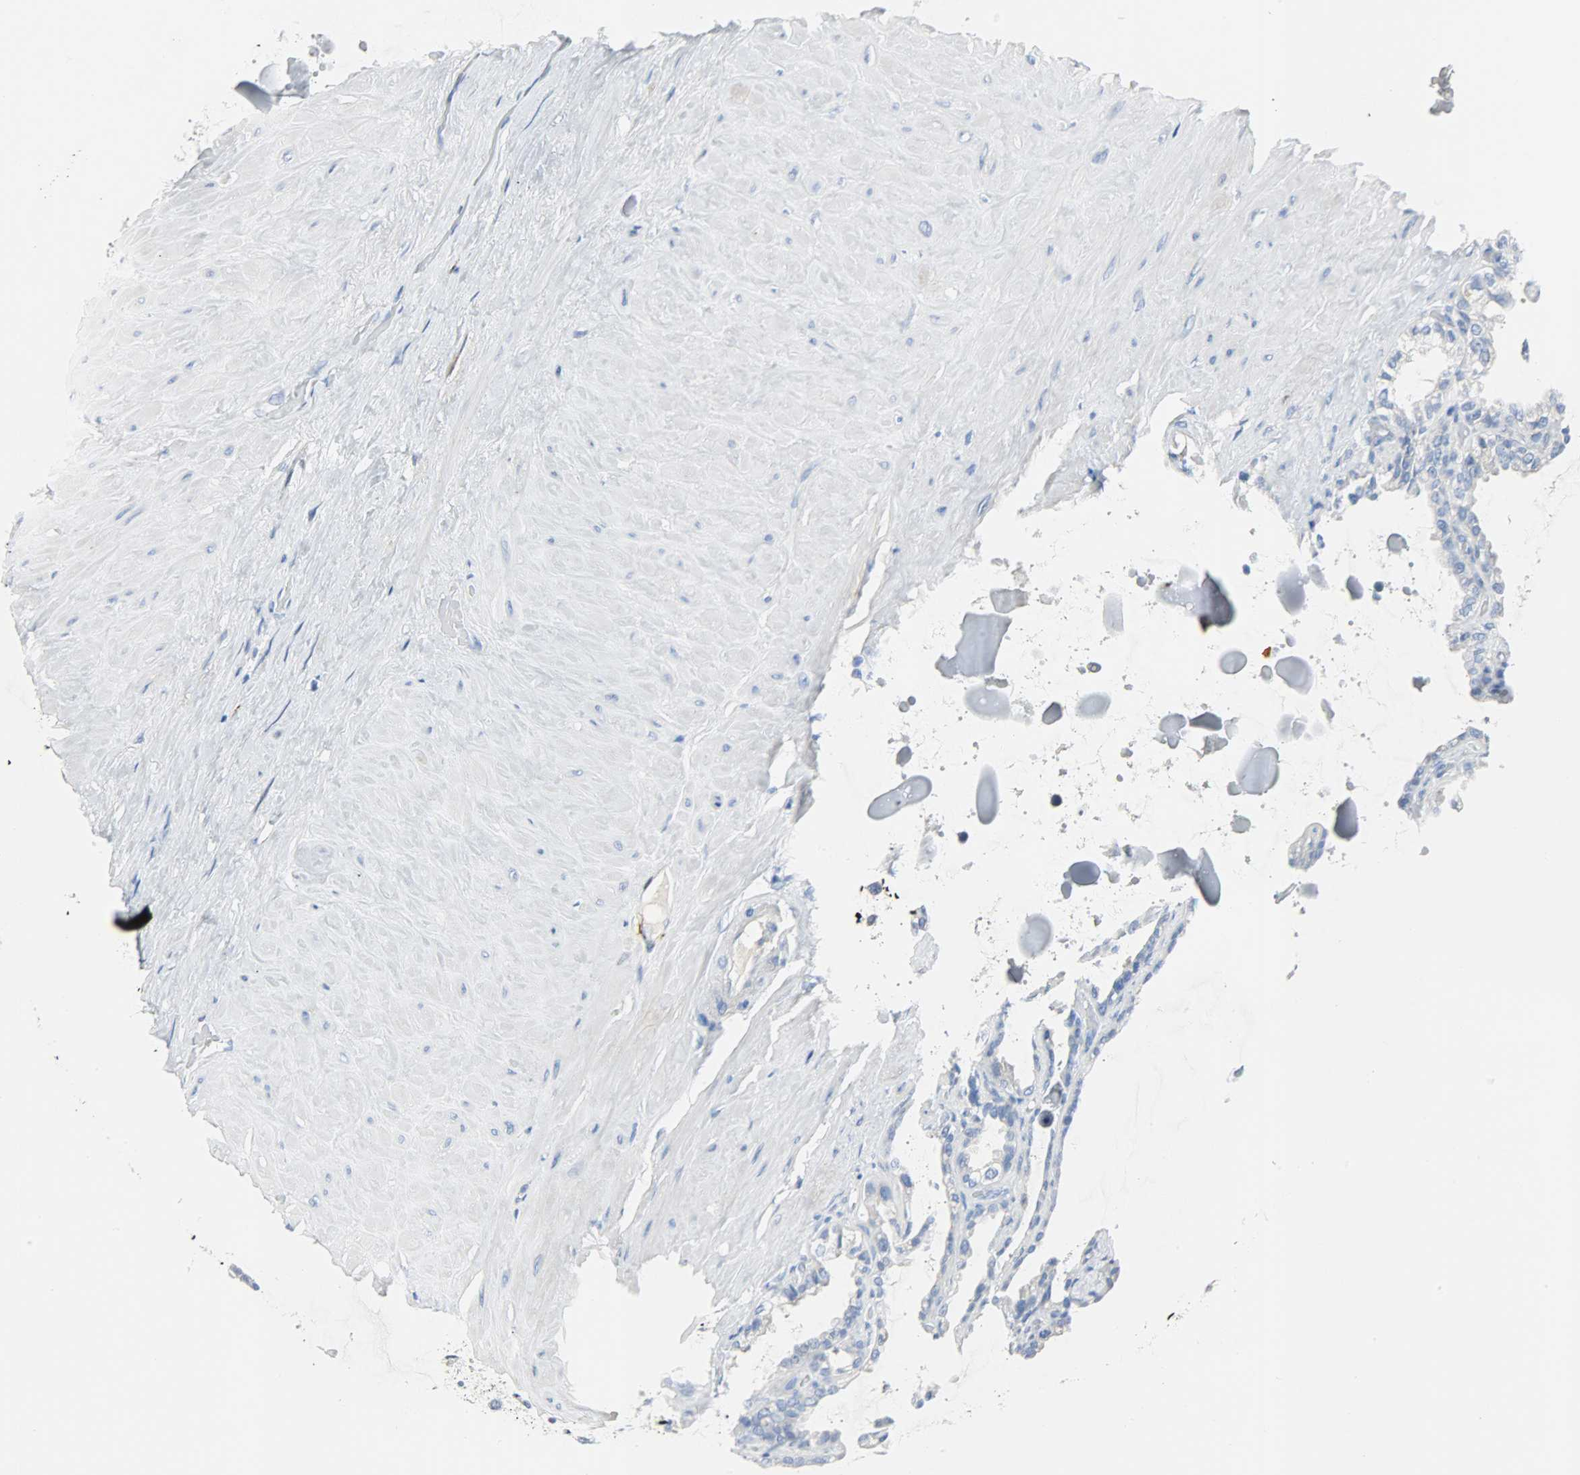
{"staining": {"intensity": "negative", "quantity": "none", "location": "none"}, "tissue": "seminal vesicle", "cell_type": "Glandular cells", "image_type": "normal", "snomed": [{"axis": "morphology", "description": "Normal tissue, NOS"}, {"axis": "morphology", "description": "Inflammation, NOS"}, {"axis": "topography", "description": "Urinary bladder"}, {"axis": "topography", "description": "Prostate"}, {"axis": "topography", "description": "Seminal veicle"}], "caption": "Glandular cells show no significant expression in unremarkable seminal vesicle.", "gene": "CA3", "patient": {"sex": "male", "age": 82}}